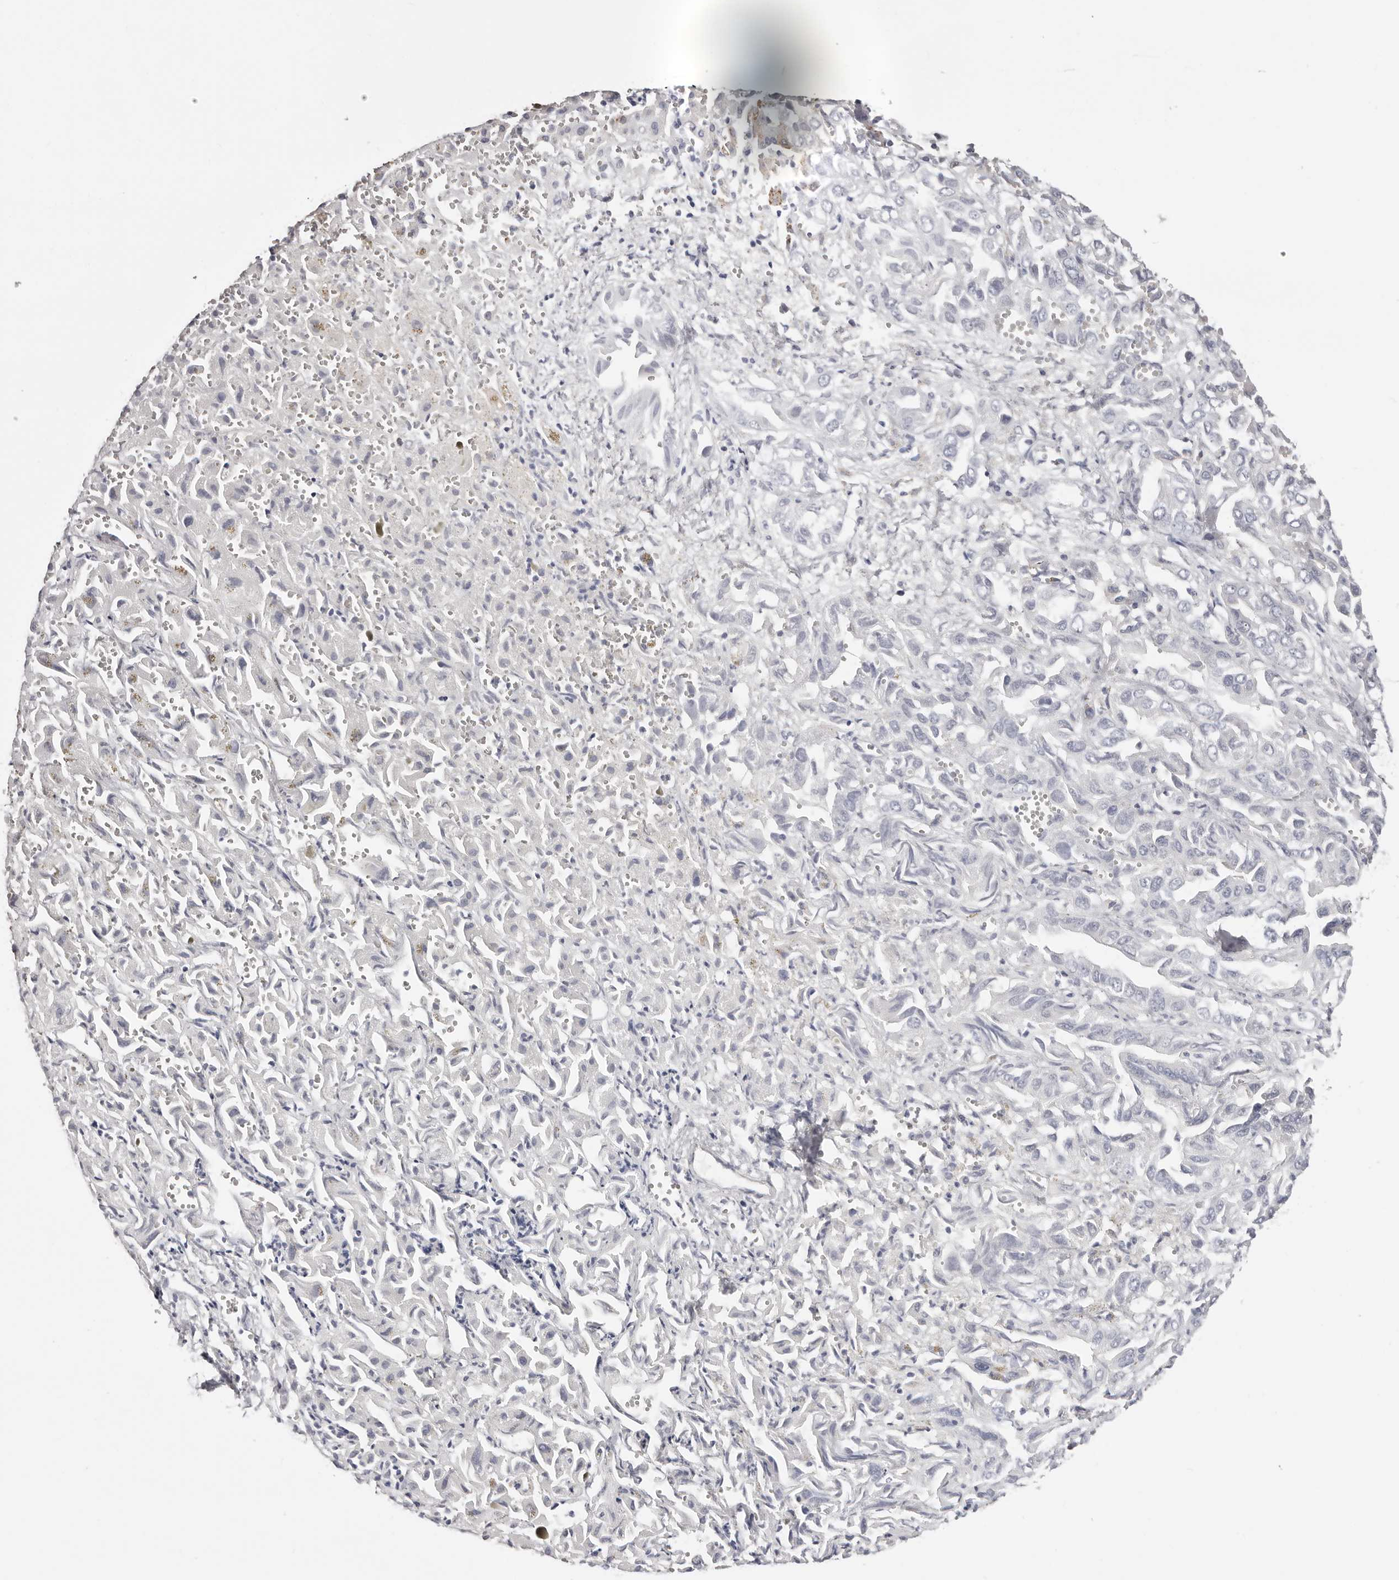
{"staining": {"intensity": "negative", "quantity": "none", "location": "none"}, "tissue": "liver cancer", "cell_type": "Tumor cells", "image_type": "cancer", "snomed": [{"axis": "morphology", "description": "Cholangiocarcinoma"}, {"axis": "topography", "description": "Liver"}], "caption": "This is a histopathology image of immunohistochemistry staining of cholangiocarcinoma (liver), which shows no staining in tumor cells.", "gene": "AKNAD1", "patient": {"sex": "female", "age": 52}}